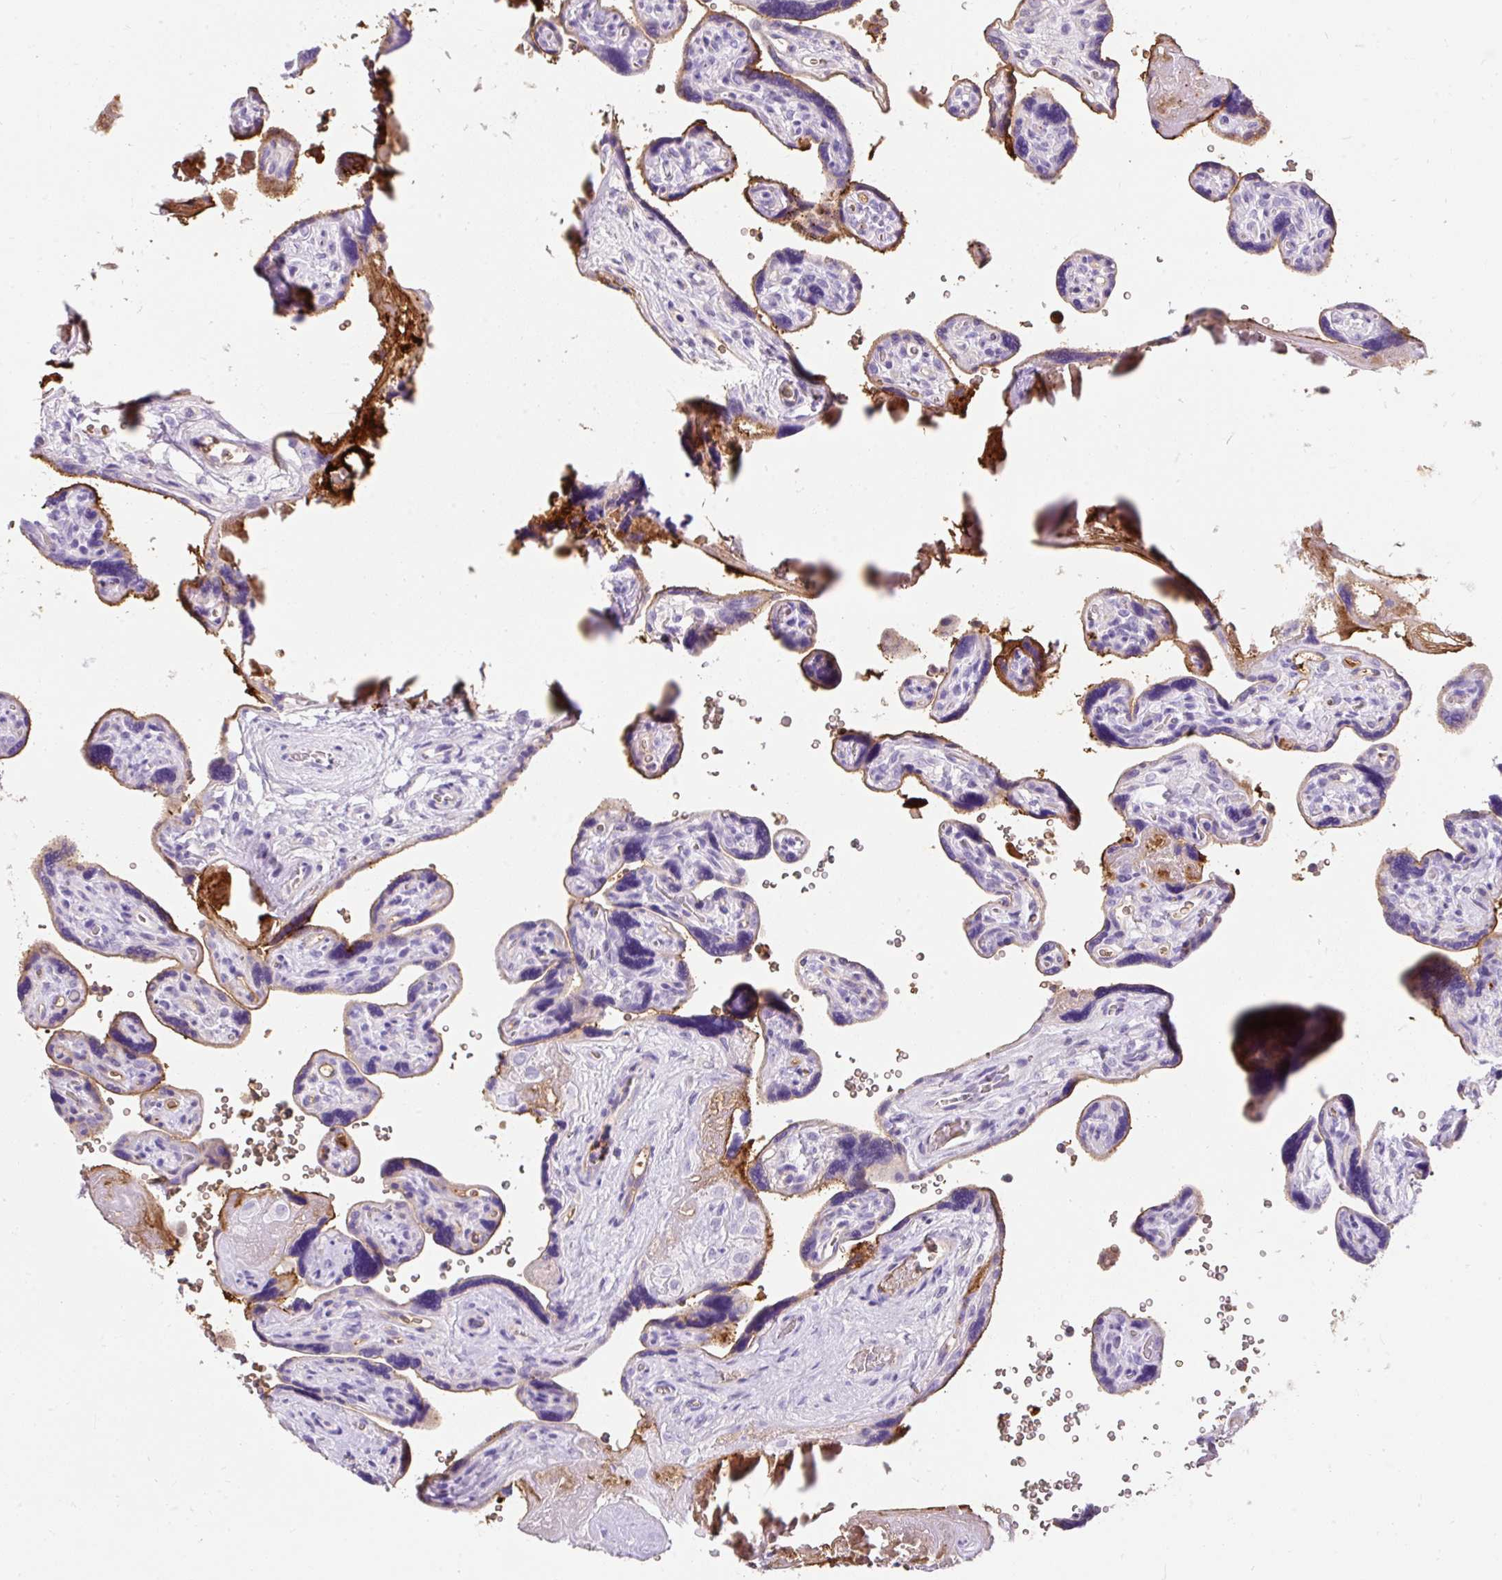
{"staining": {"intensity": "moderate", "quantity": "<25%", "location": "cytoplasmic/membranous"}, "tissue": "placenta", "cell_type": "Trophoblastic cells", "image_type": "normal", "snomed": [{"axis": "morphology", "description": "Normal tissue, NOS"}, {"axis": "topography", "description": "Placenta"}], "caption": "A brown stain shows moderate cytoplasmic/membranous positivity of a protein in trophoblastic cells of normal human placenta.", "gene": "APOC2", "patient": {"sex": "female", "age": 39}}